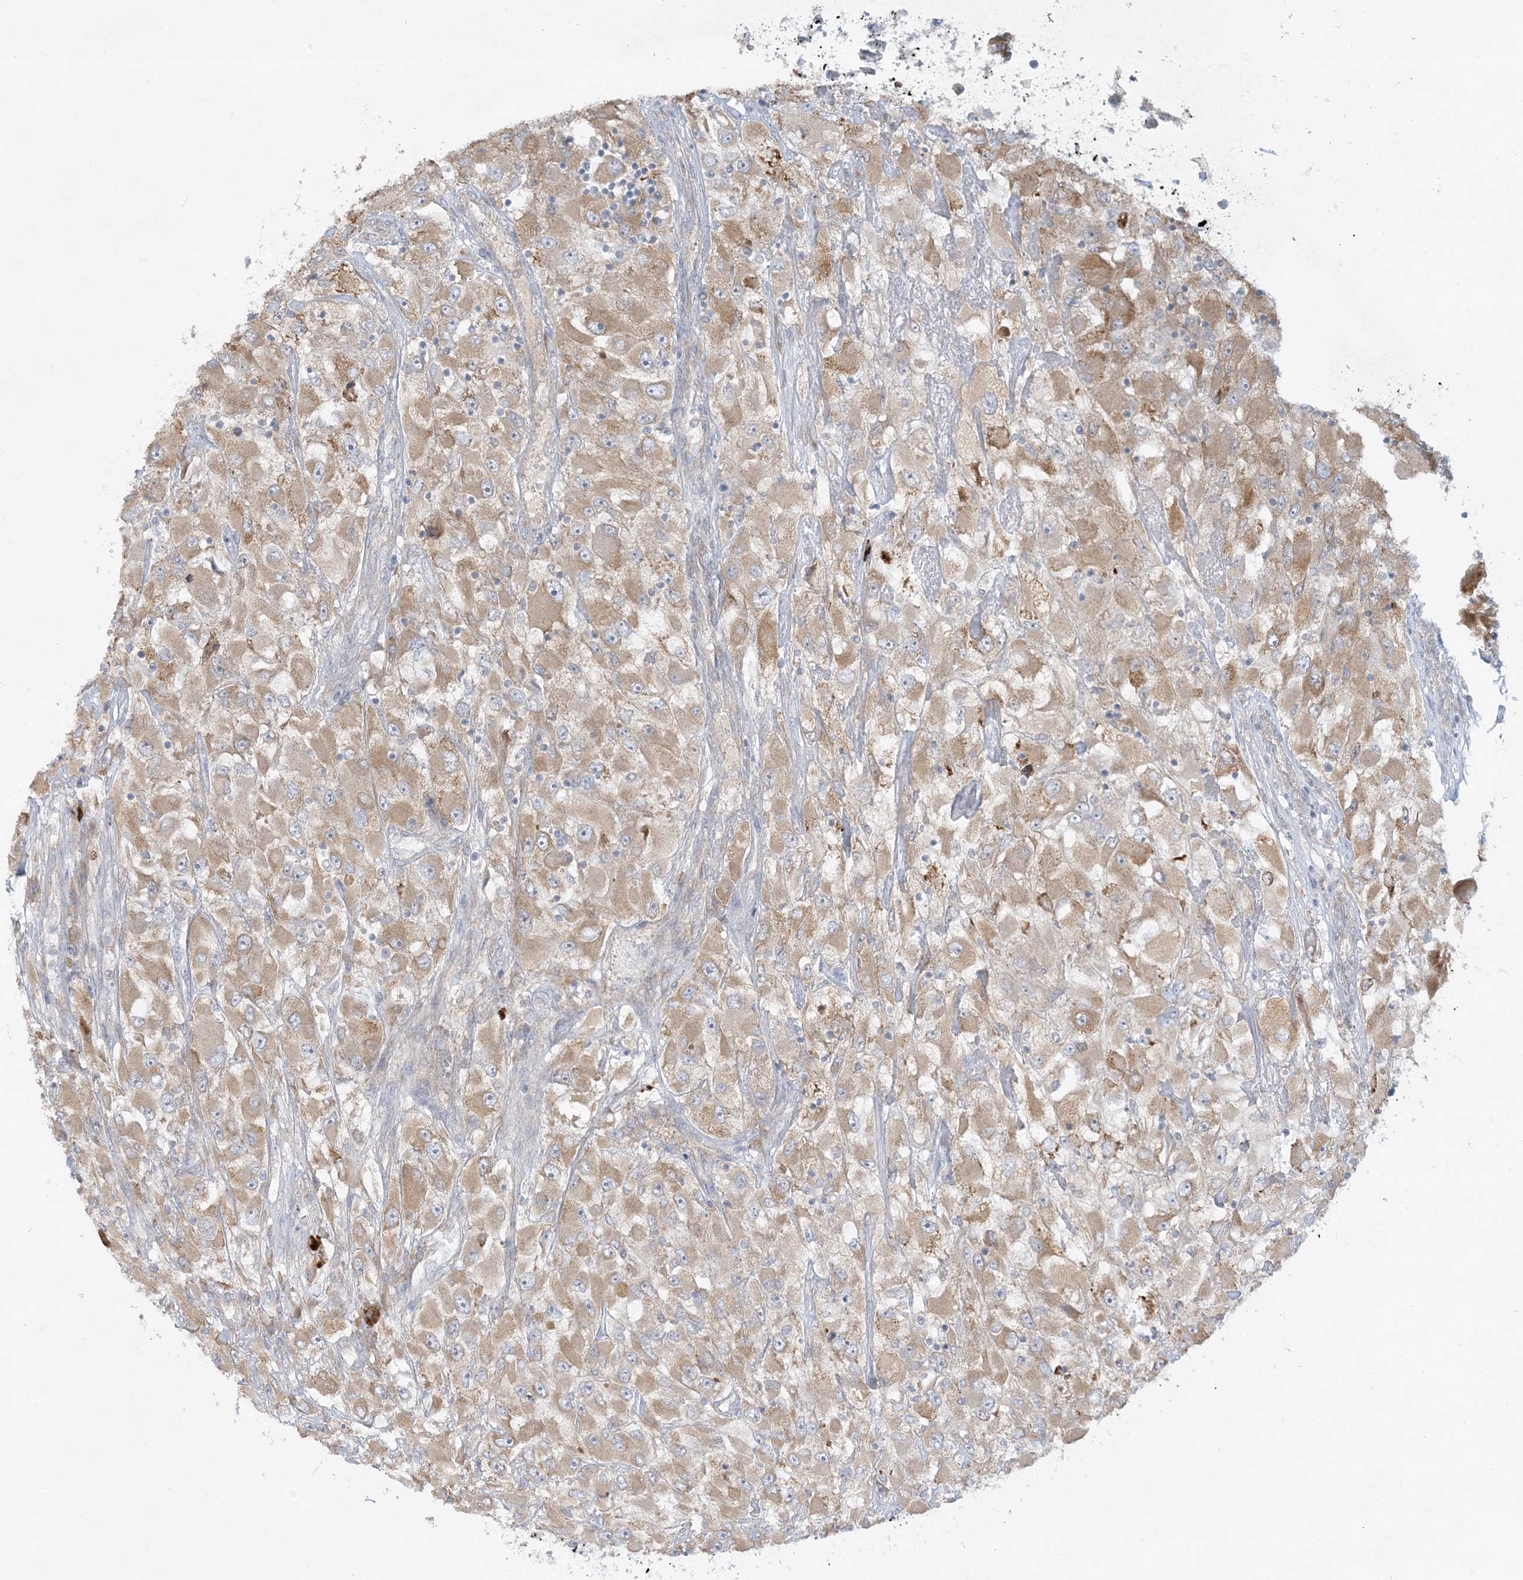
{"staining": {"intensity": "weak", "quantity": ">75%", "location": "cytoplasmic/membranous"}, "tissue": "renal cancer", "cell_type": "Tumor cells", "image_type": "cancer", "snomed": [{"axis": "morphology", "description": "Adenocarcinoma, NOS"}, {"axis": "topography", "description": "Kidney"}], "caption": "The micrograph demonstrates a brown stain indicating the presence of a protein in the cytoplasmic/membranous of tumor cells in renal cancer (adenocarcinoma).", "gene": "THADA", "patient": {"sex": "female", "age": 52}}